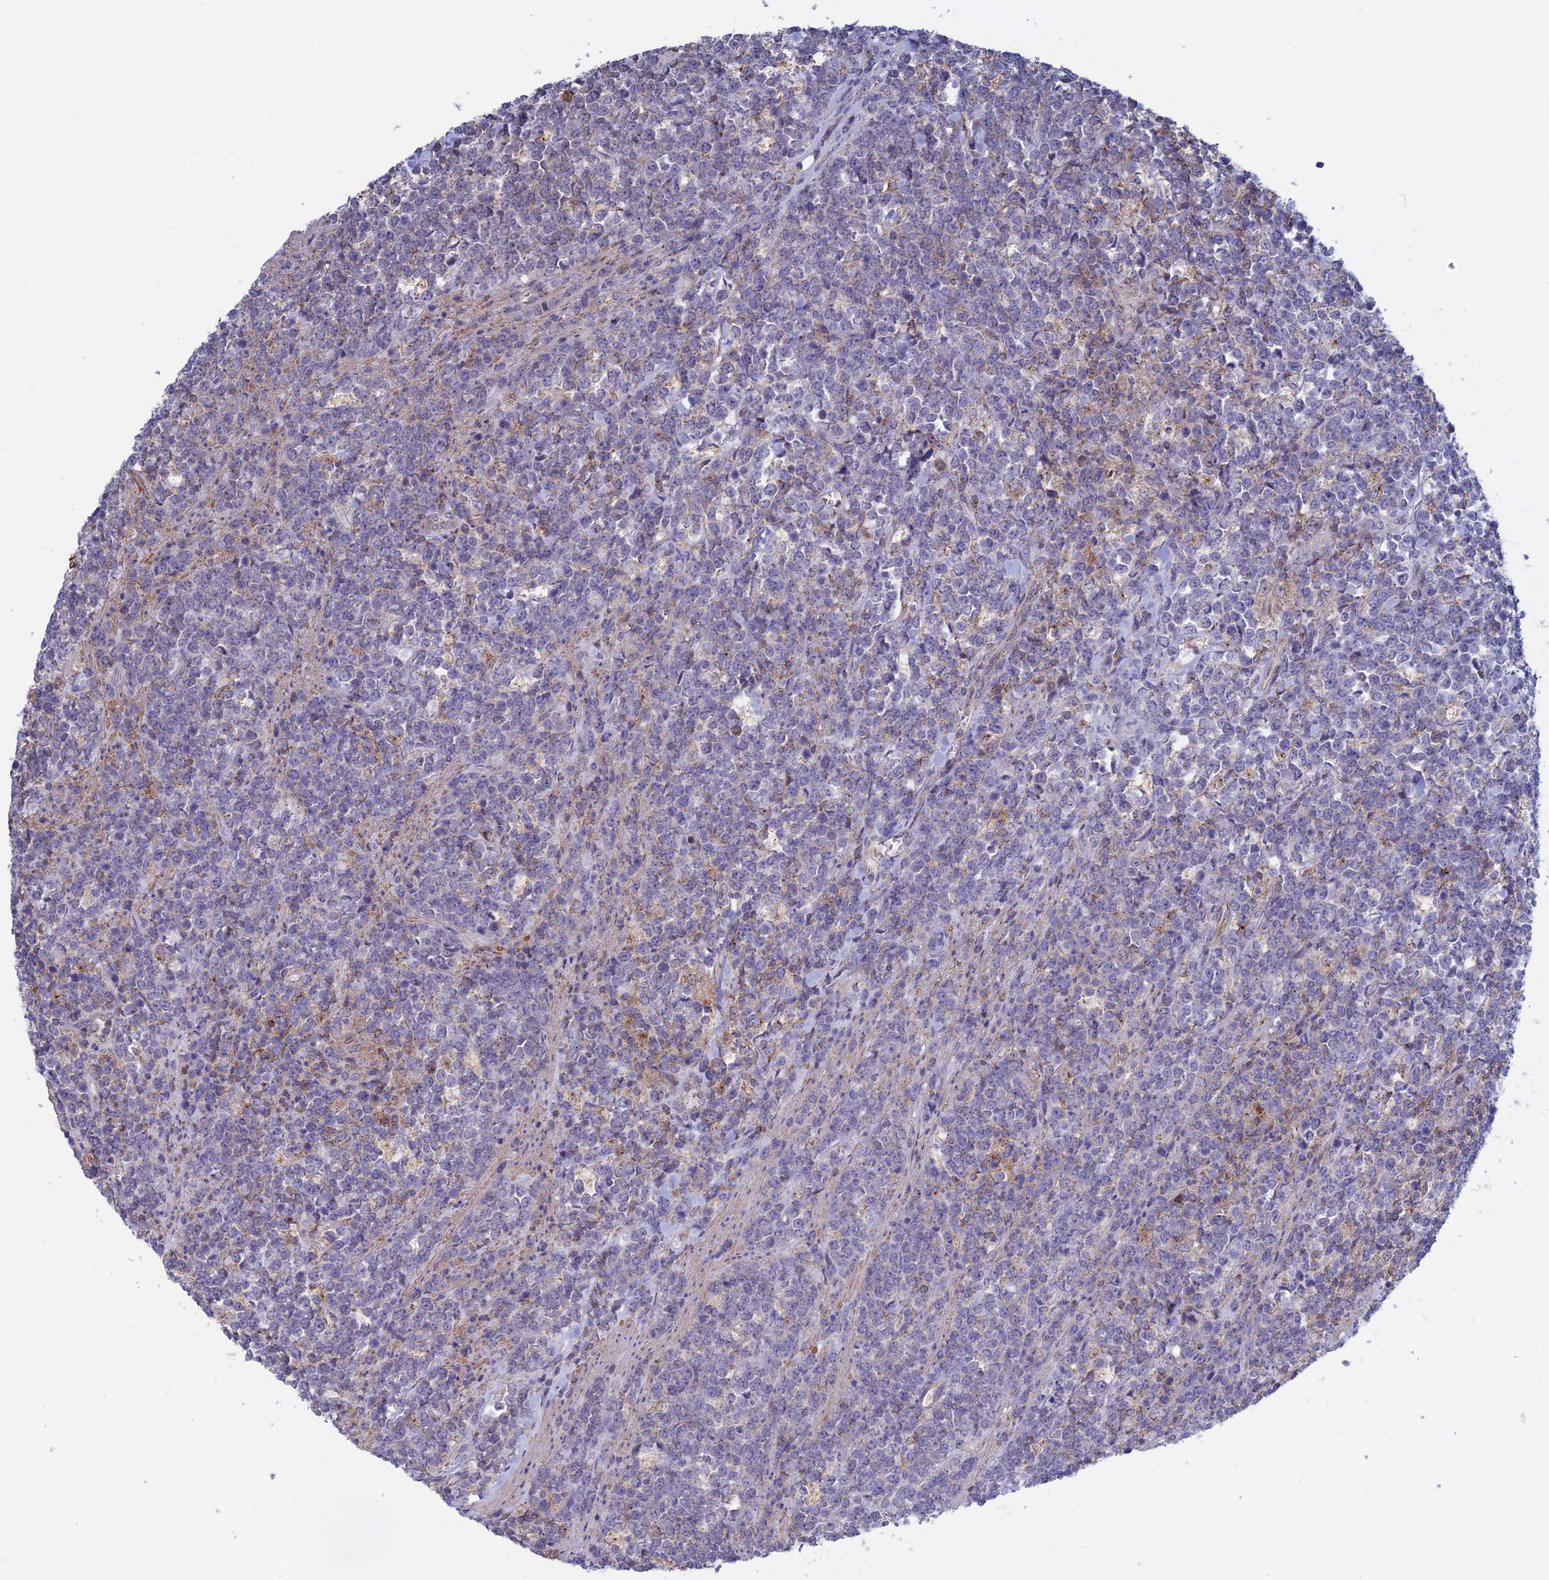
{"staining": {"intensity": "negative", "quantity": "none", "location": "none"}, "tissue": "lymphoma", "cell_type": "Tumor cells", "image_type": "cancer", "snomed": [{"axis": "morphology", "description": "Malignant lymphoma, non-Hodgkin's type, High grade"}, {"axis": "topography", "description": "Small intestine"}], "caption": "The photomicrograph demonstrates no staining of tumor cells in high-grade malignant lymphoma, non-Hodgkin's type.", "gene": "LYPD5", "patient": {"sex": "male", "age": 8}}